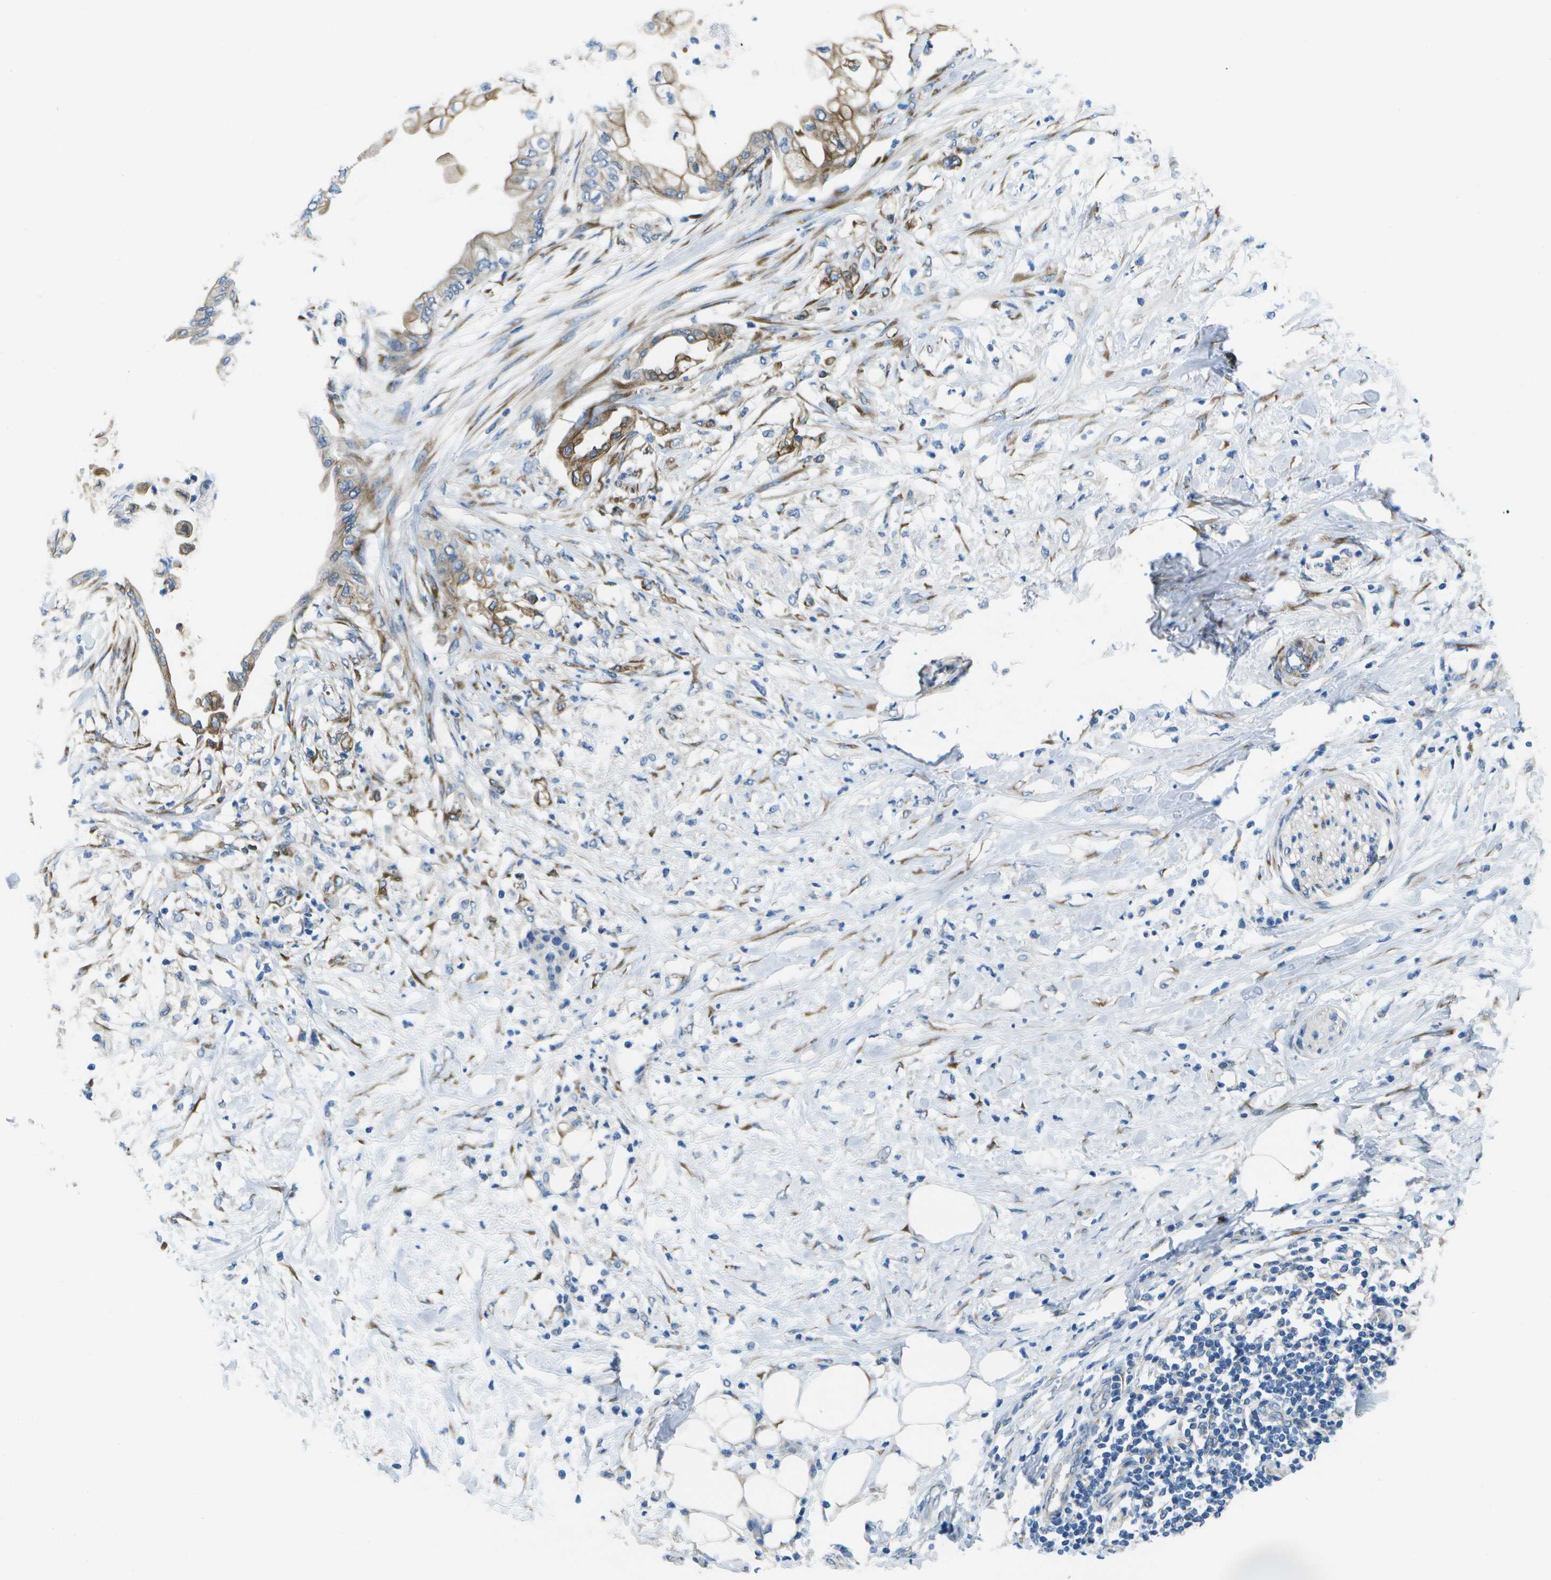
{"staining": {"intensity": "moderate", "quantity": "<25%", "location": "cytoplasmic/membranous"}, "tissue": "pancreatic cancer", "cell_type": "Tumor cells", "image_type": "cancer", "snomed": [{"axis": "morphology", "description": "Normal tissue, NOS"}, {"axis": "morphology", "description": "Adenocarcinoma, NOS"}, {"axis": "topography", "description": "Pancreas"}, {"axis": "topography", "description": "Duodenum"}], "caption": "Pancreatic adenocarcinoma stained with DAB (3,3'-diaminobenzidine) immunohistochemistry reveals low levels of moderate cytoplasmic/membranous expression in approximately <25% of tumor cells.", "gene": "P3H1", "patient": {"sex": "female", "age": 60}}